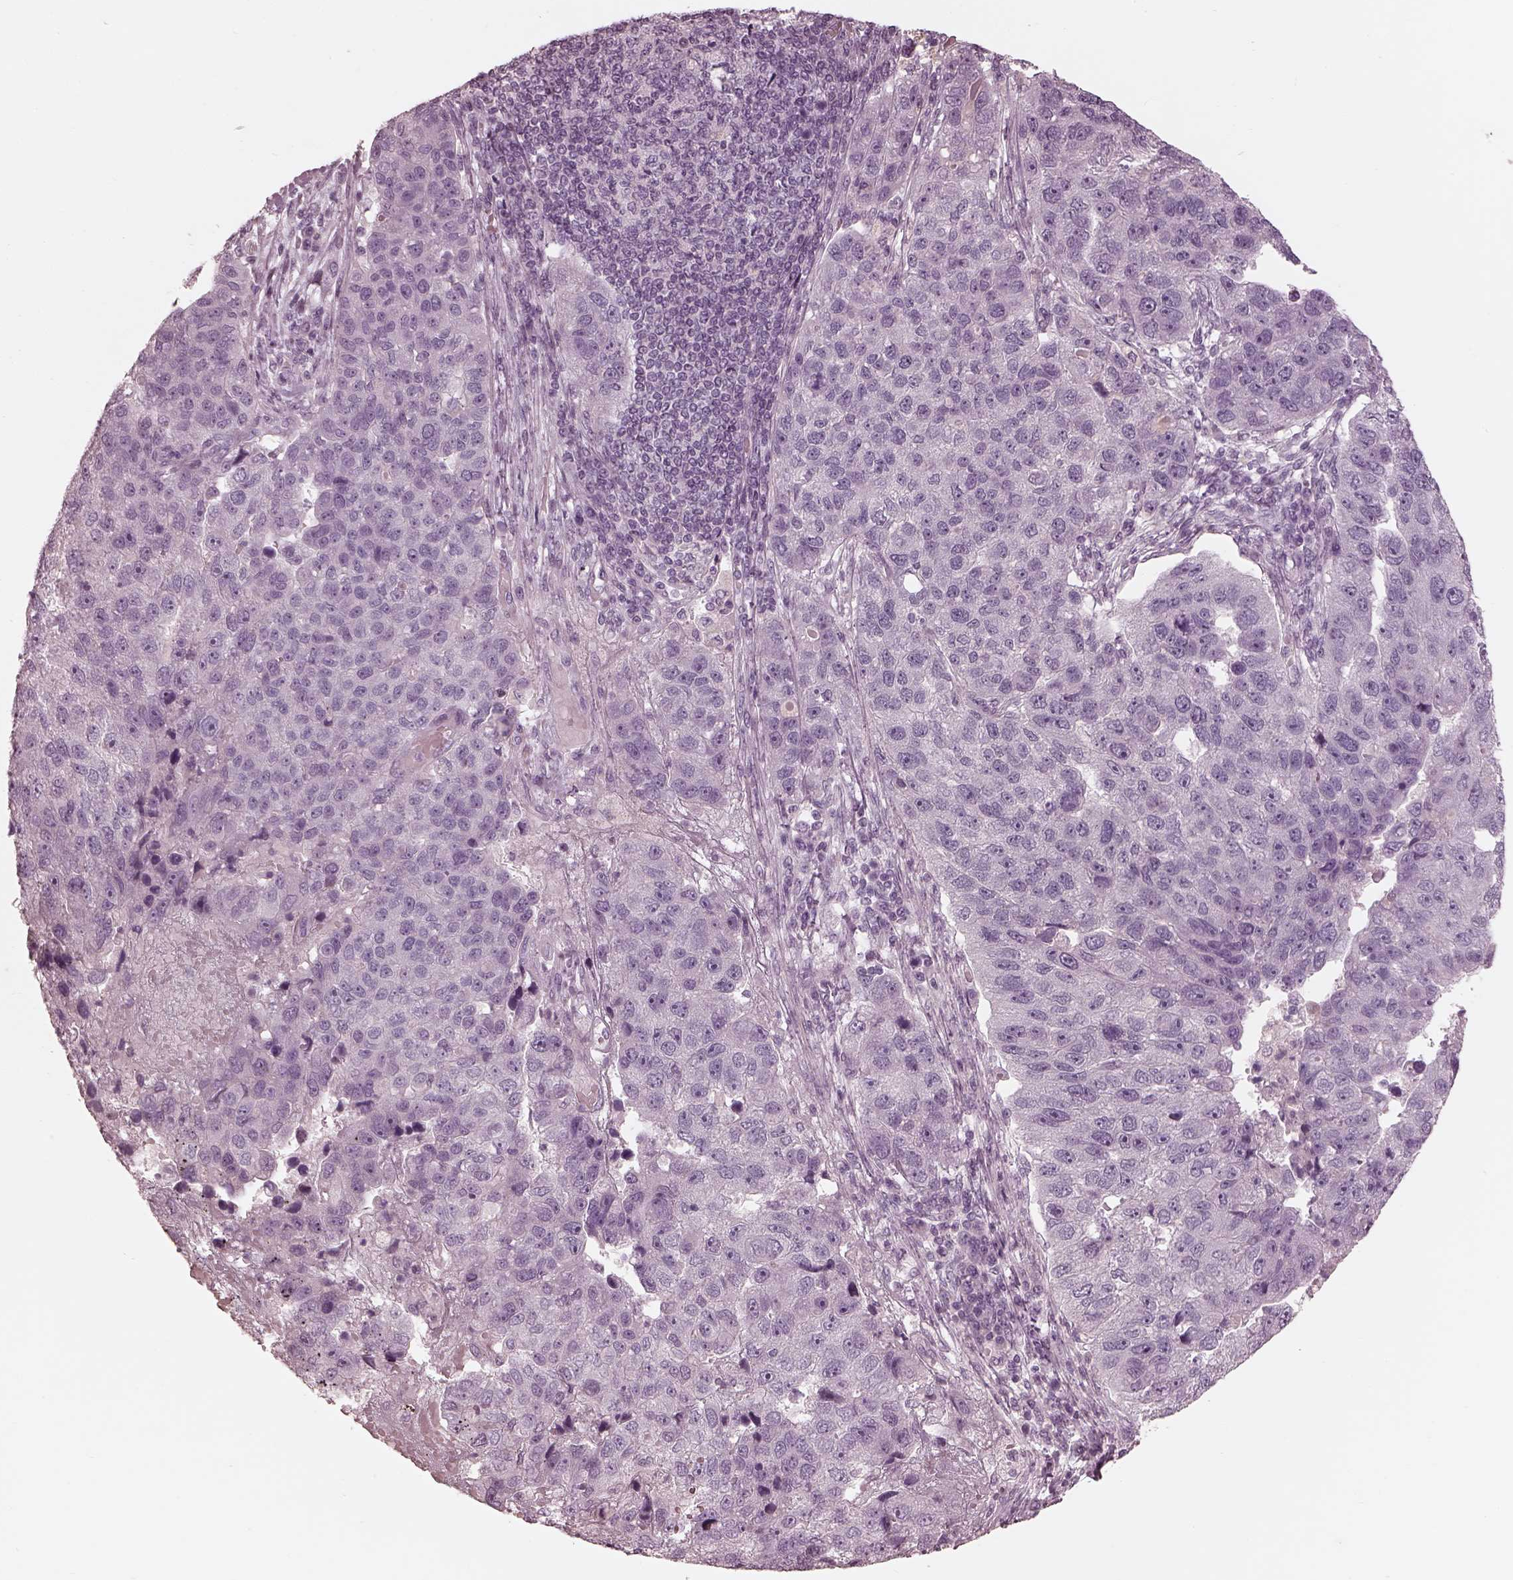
{"staining": {"intensity": "negative", "quantity": "none", "location": "none"}, "tissue": "pancreatic cancer", "cell_type": "Tumor cells", "image_type": "cancer", "snomed": [{"axis": "morphology", "description": "Adenocarcinoma, NOS"}, {"axis": "topography", "description": "Pancreas"}], "caption": "Pancreatic cancer was stained to show a protein in brown. There is no significant expression in tumor cells. (Brightfield microscopy of DAB (3,3'-diaminobenzidine) IHC at high magnification).", "gene": "ADRB3", "patient": {"sex": "female", "age": 61}}